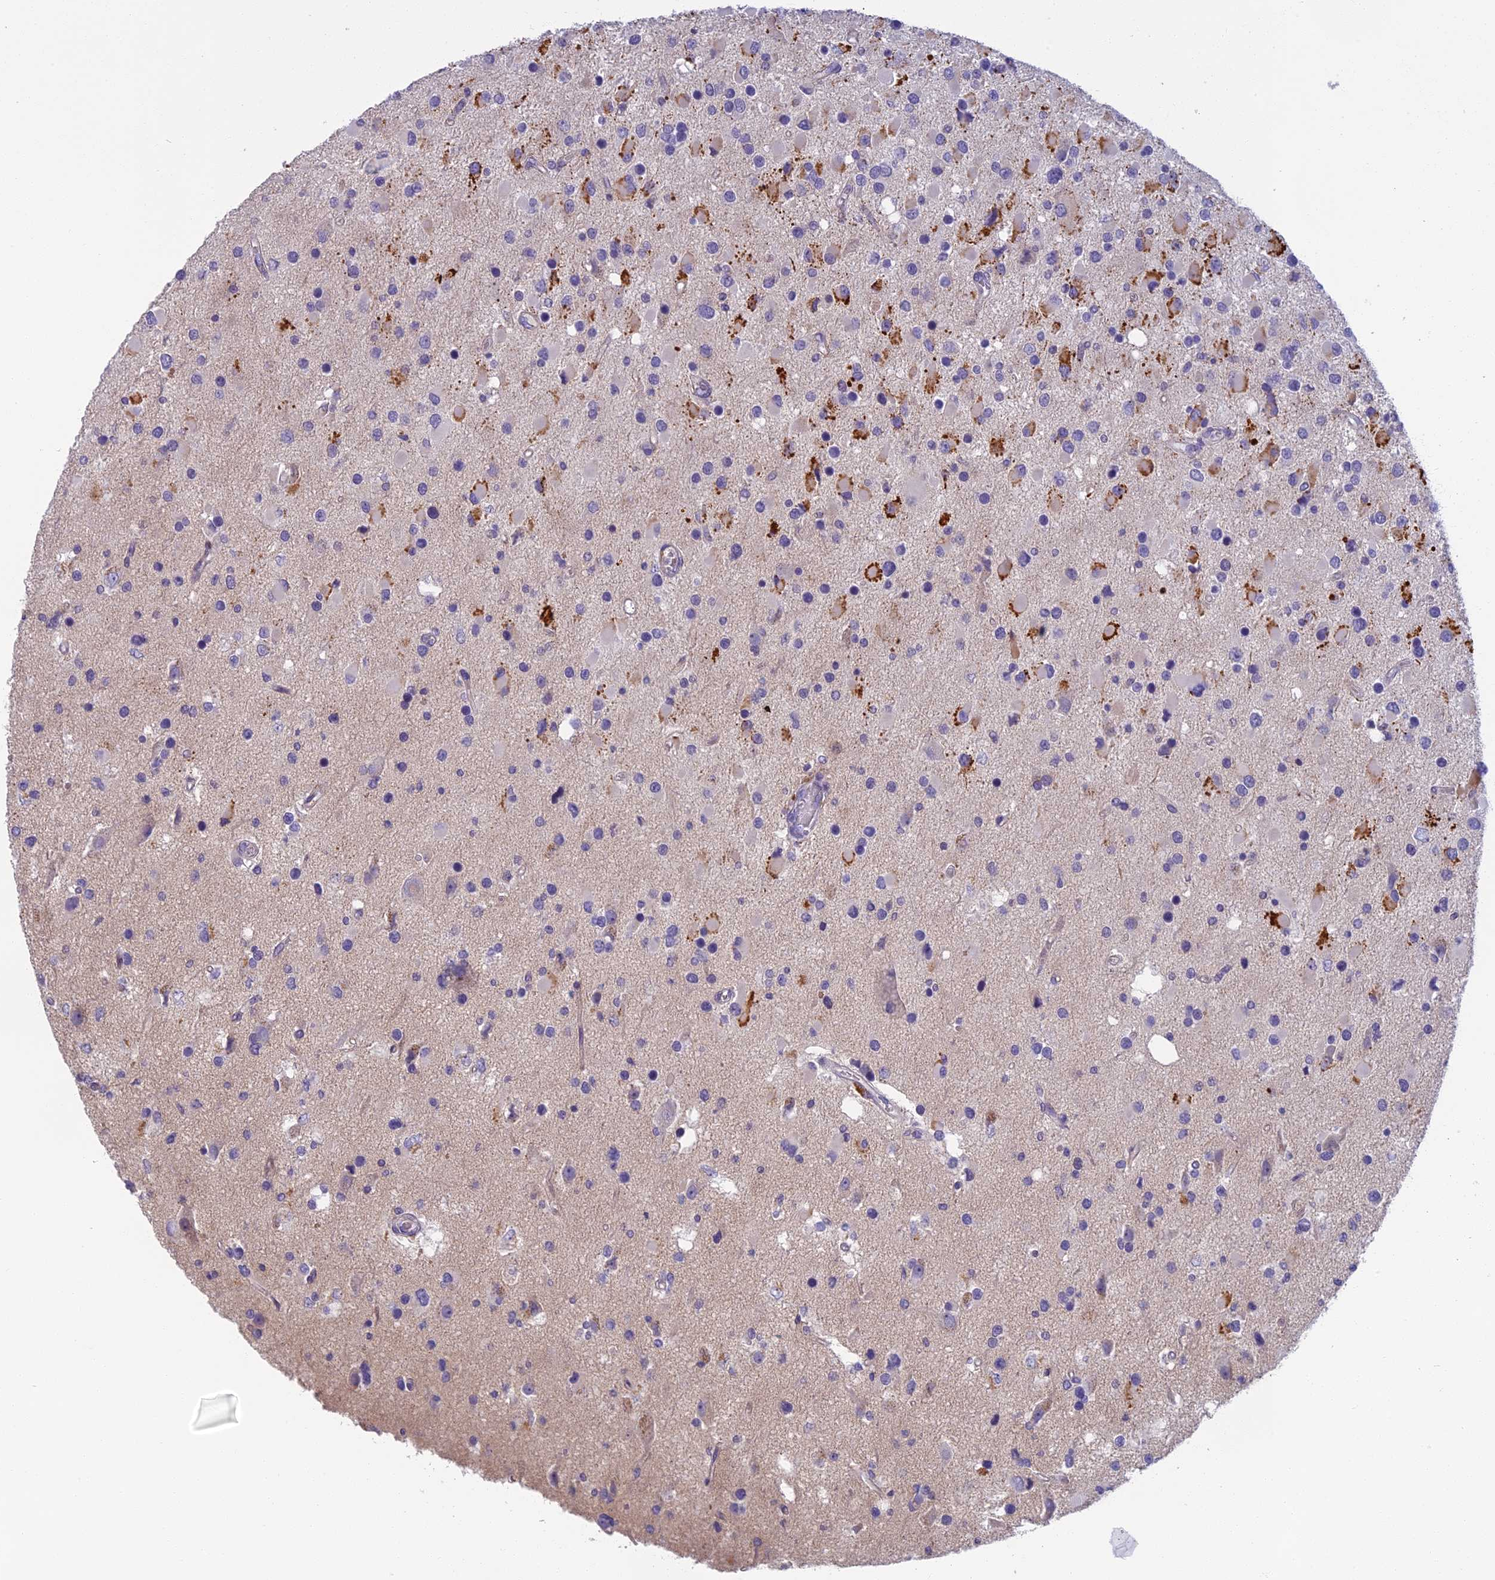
{"staining": {"intensity": "moderate", "quantity": "<25%", "location": "cytoplasmic/membranous"}, "tissue": "glioma", "cell_type": "Tumor cells", "image_type": "cancer", "snomed": [{"axis": "morphology", "description": "Glioma, malignant, High grade"}, {"axis": "topography", "description": "Brain"}], "caption": "Immunohistochemistry (IHC) of glioma demonstrates low levels of moderate cytoplasmic/membranous expression in approximately <25% of tumor cells.", "gene": "SEMA7A", "patient": {"sex": "male", "age": 53}}